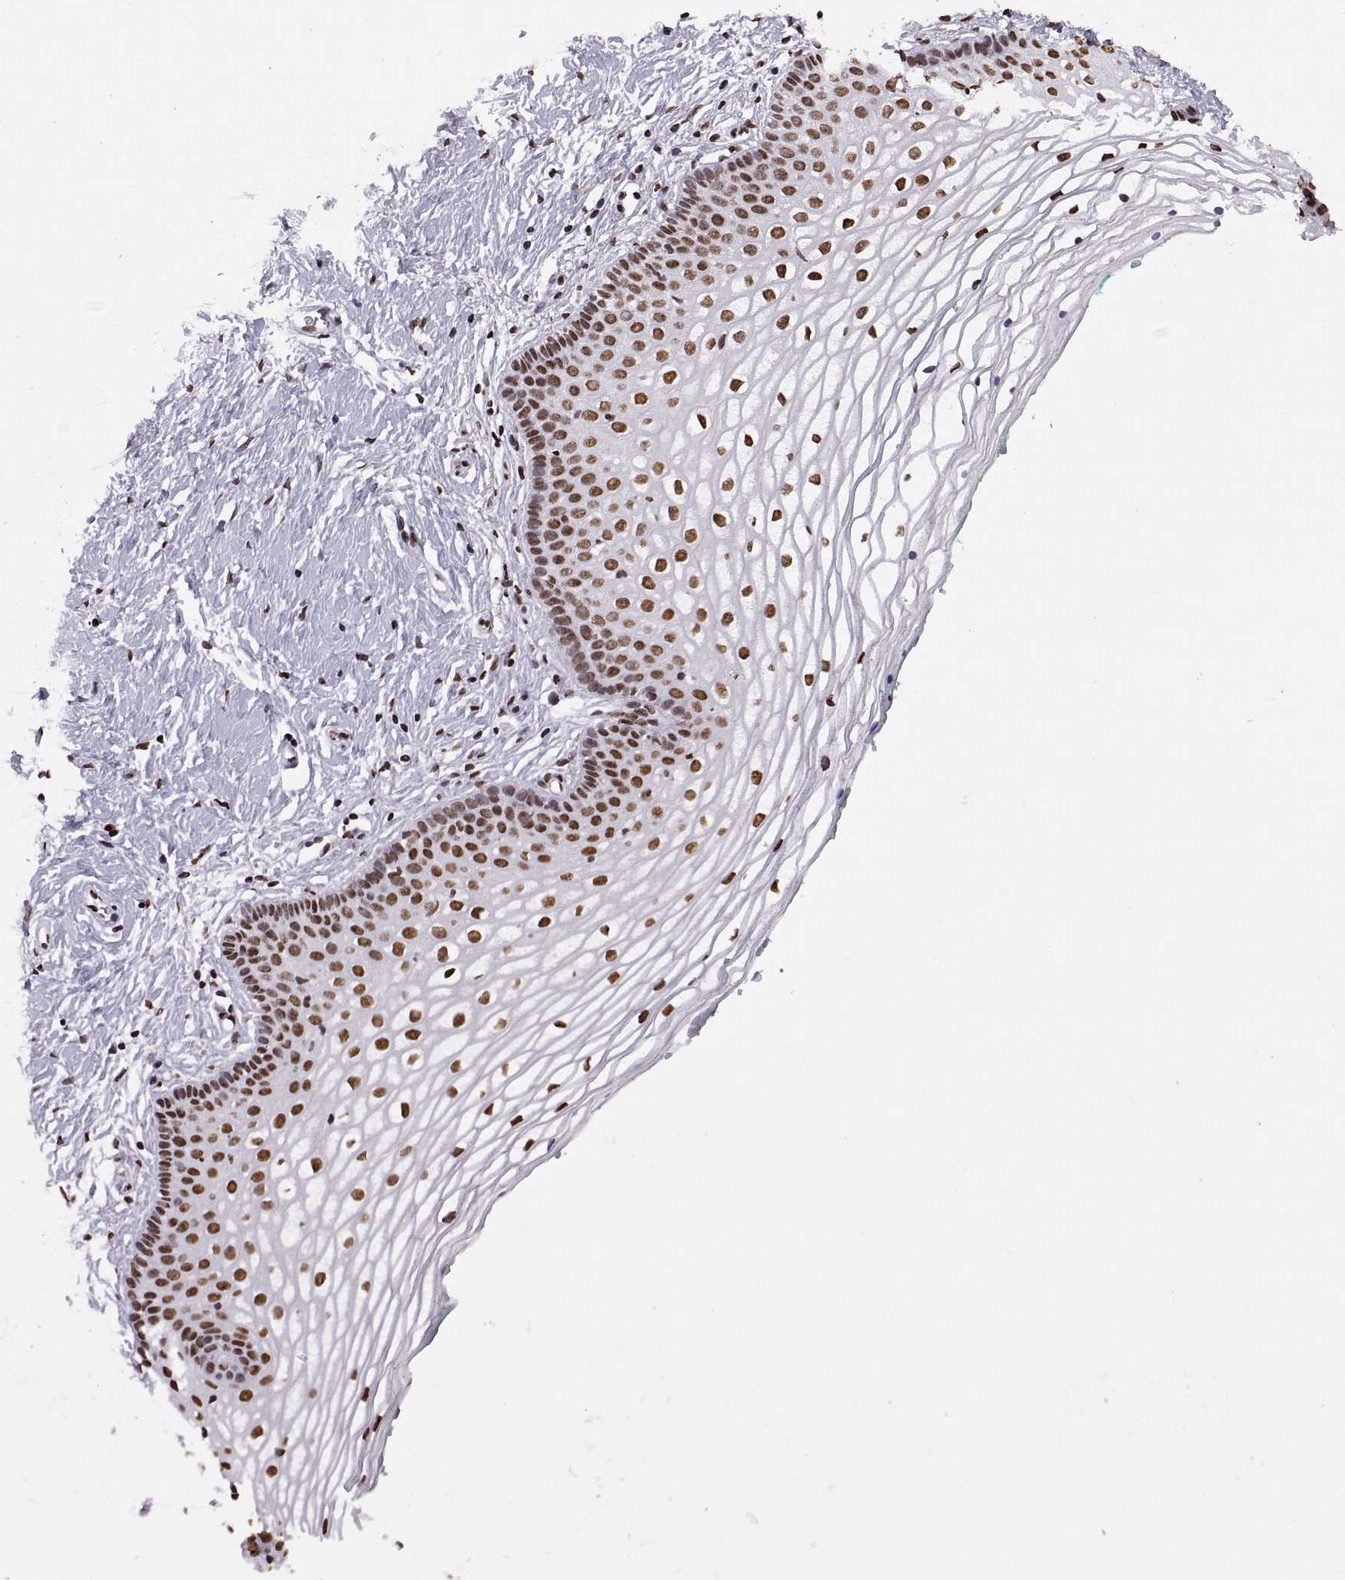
{"staining": {"intensity": "strong", "quantity": ">75%", "location": "nuclear"}, "tissue": "vagina", "cell_type": "Squamous epithelial cells", "image_type": "normal", "snomed": [{"axis": "morphology", "description": "Normal tissue, NOS"}, {"axis": "topography", "description": "Vagina"}], "caption": "Human vagina stained for a protein (brown) demonstrates strong nuclear positive expression in about >75% of squamous epithelial cells.", "gene": "SNAI1", "patient": {"sex": "female", "age": 36}}